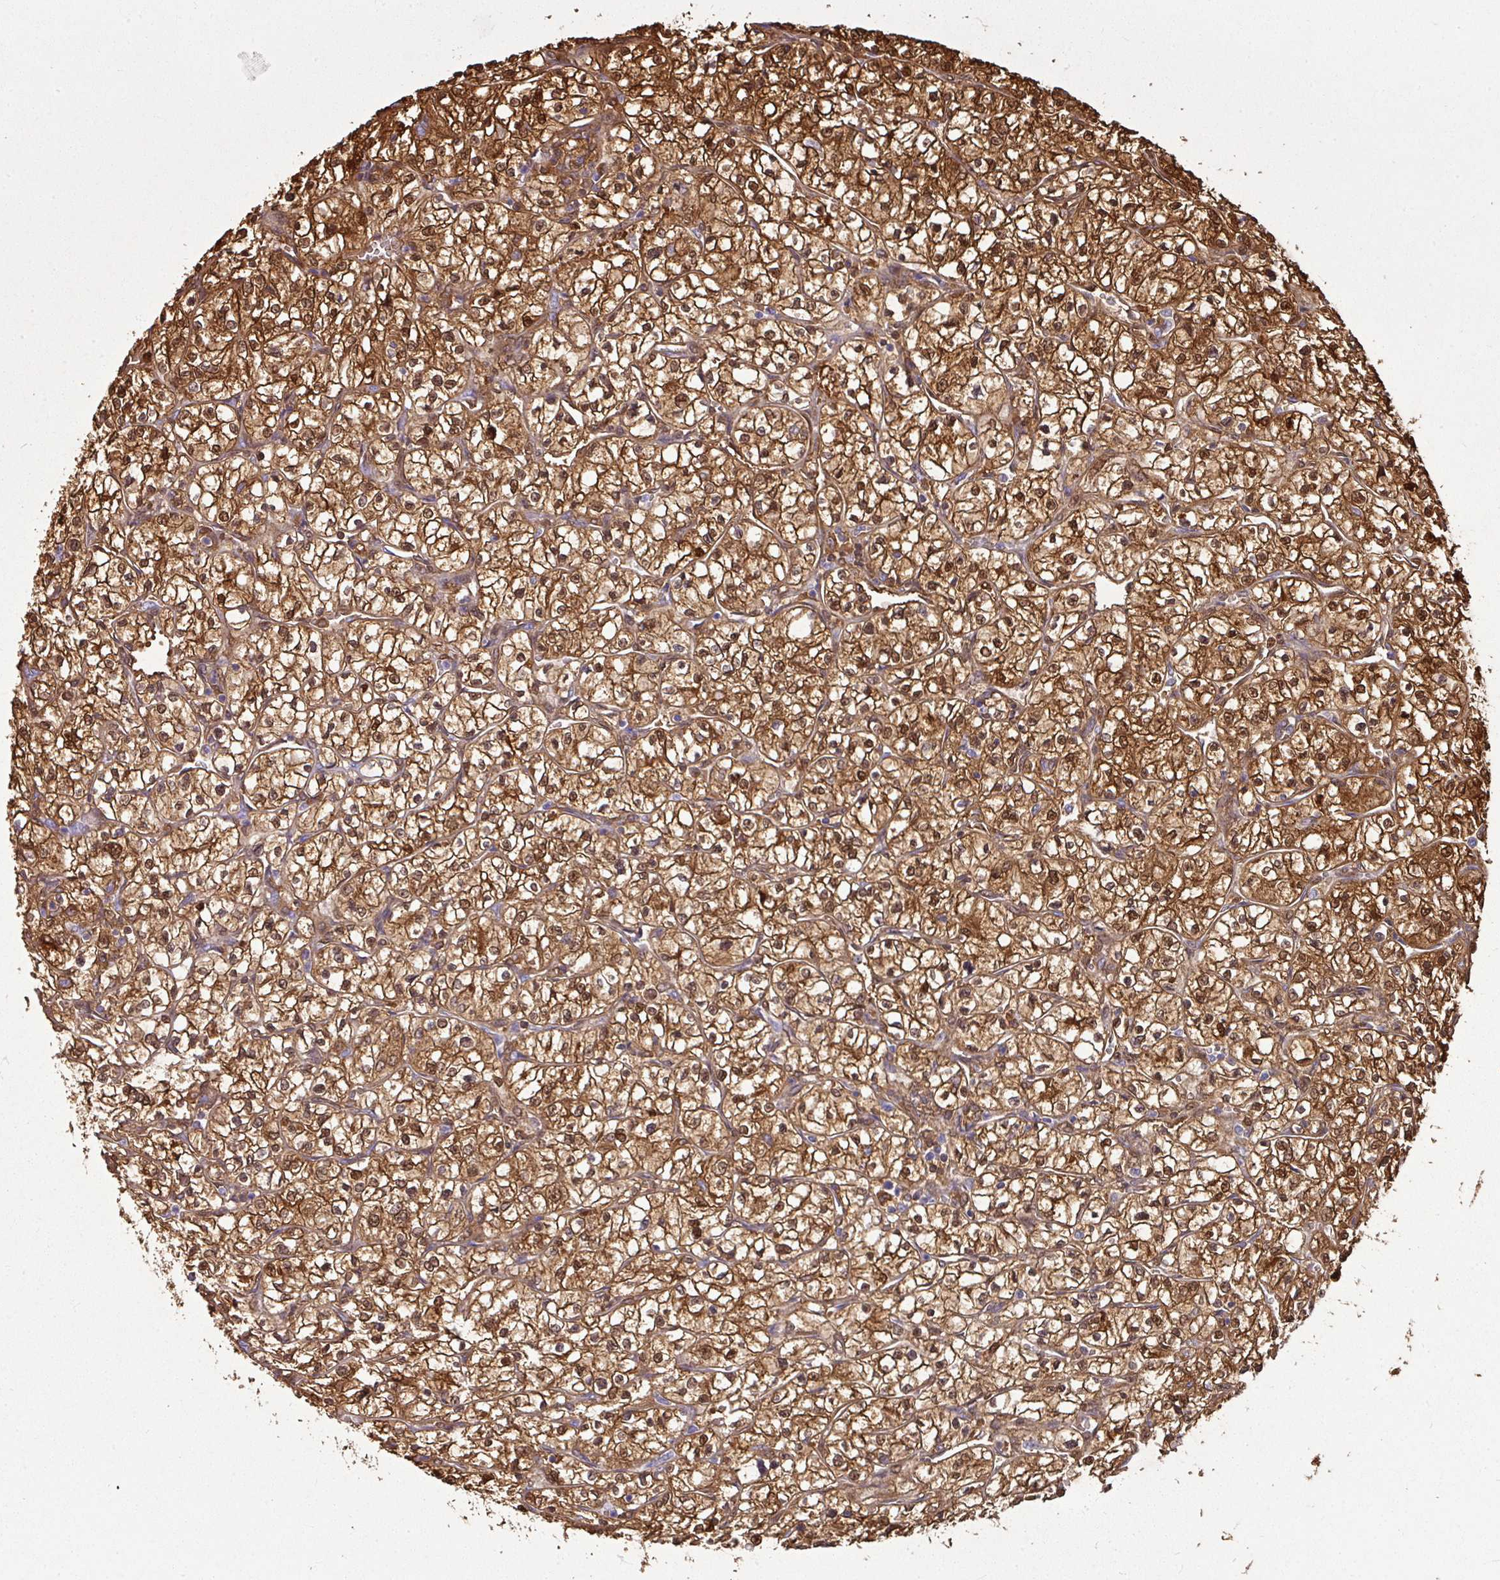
{"staining": {"intensity": "strong", "quantity": ">75%", "location": "cytoplasmic/membranous,nuclear"}, "tissue": "renal cancer", "cell_type": "Tumor cells", "image_type": "cancer", "snomed": [{"axis": "morphology", "description": "Adenocarcinoma, NOS"}, {"axis": "topography", "description": "Kidney"}], "caption": "This histopathology image reveals IHC staining of human adenocarcinoma (renal), with high strong cytoplasmic/membranous and nuclear expression in about >75% of tumor cells.", "gene": "GSTA3", "patient": {"sex": "female", "age": 64}}